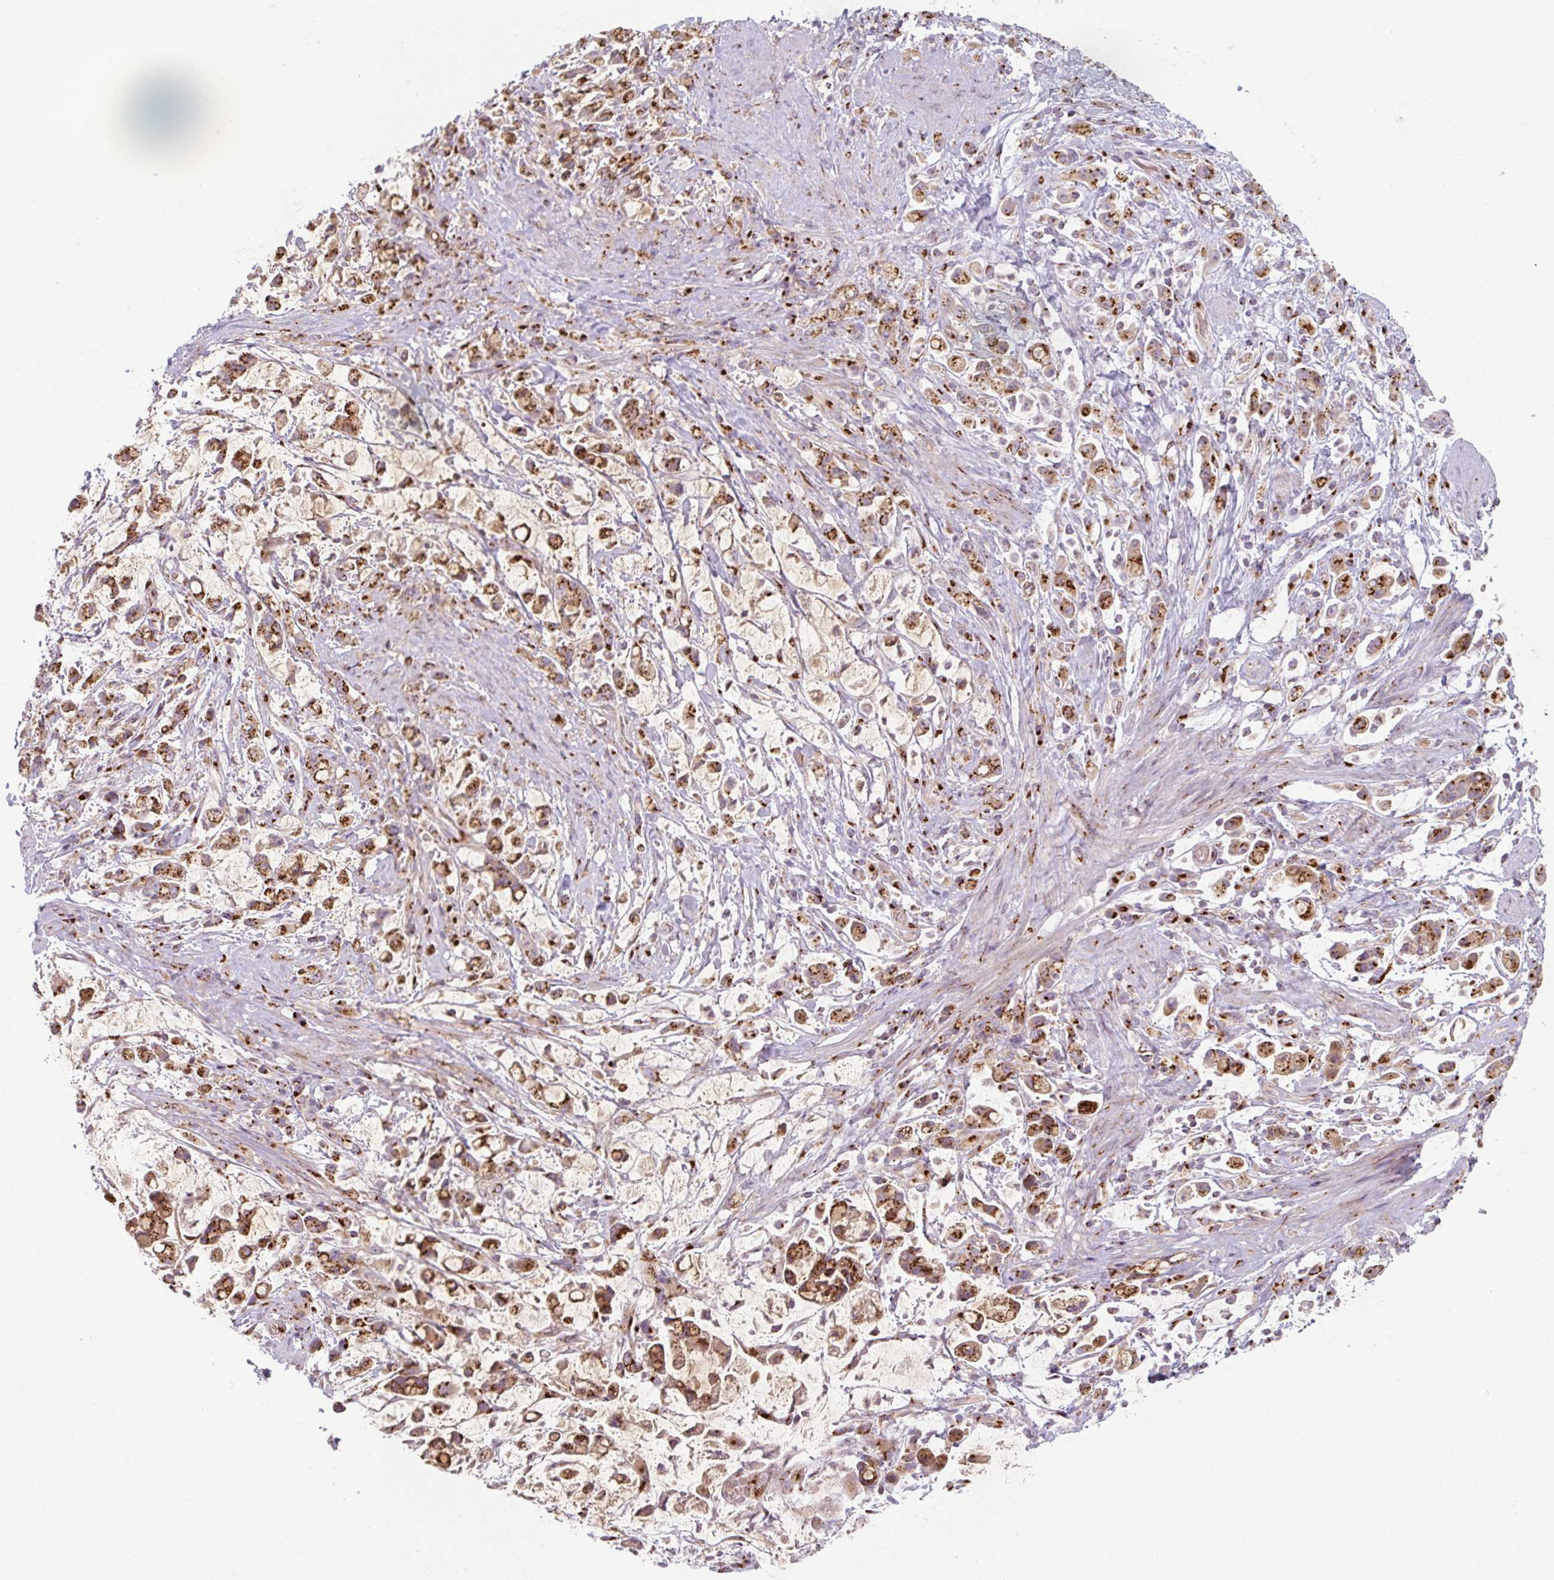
{"staining": {"intensity": "strong", "quantity": ">75%", "location": "cytoplasmic/membranous"}, "tissue": "stomach cancer", "cell_type": "Tumor cells", "image_type": "cancer", "snomed": [{"axis": "morphology", "description": "Adenocarcinoma, NOS"}, {"axis": "topography", "description": "Stomach"}], "caption": "Stomach cancer stained with immunohistochemistry reveals strong cytoplasmic/membranous expression in approximately >75% of tumor cells. (brown staining indicates protein expression, while blue staining denotes nuclei).", "gene": "GVQW3", "patient": {"sex": "female", "age": 60}}